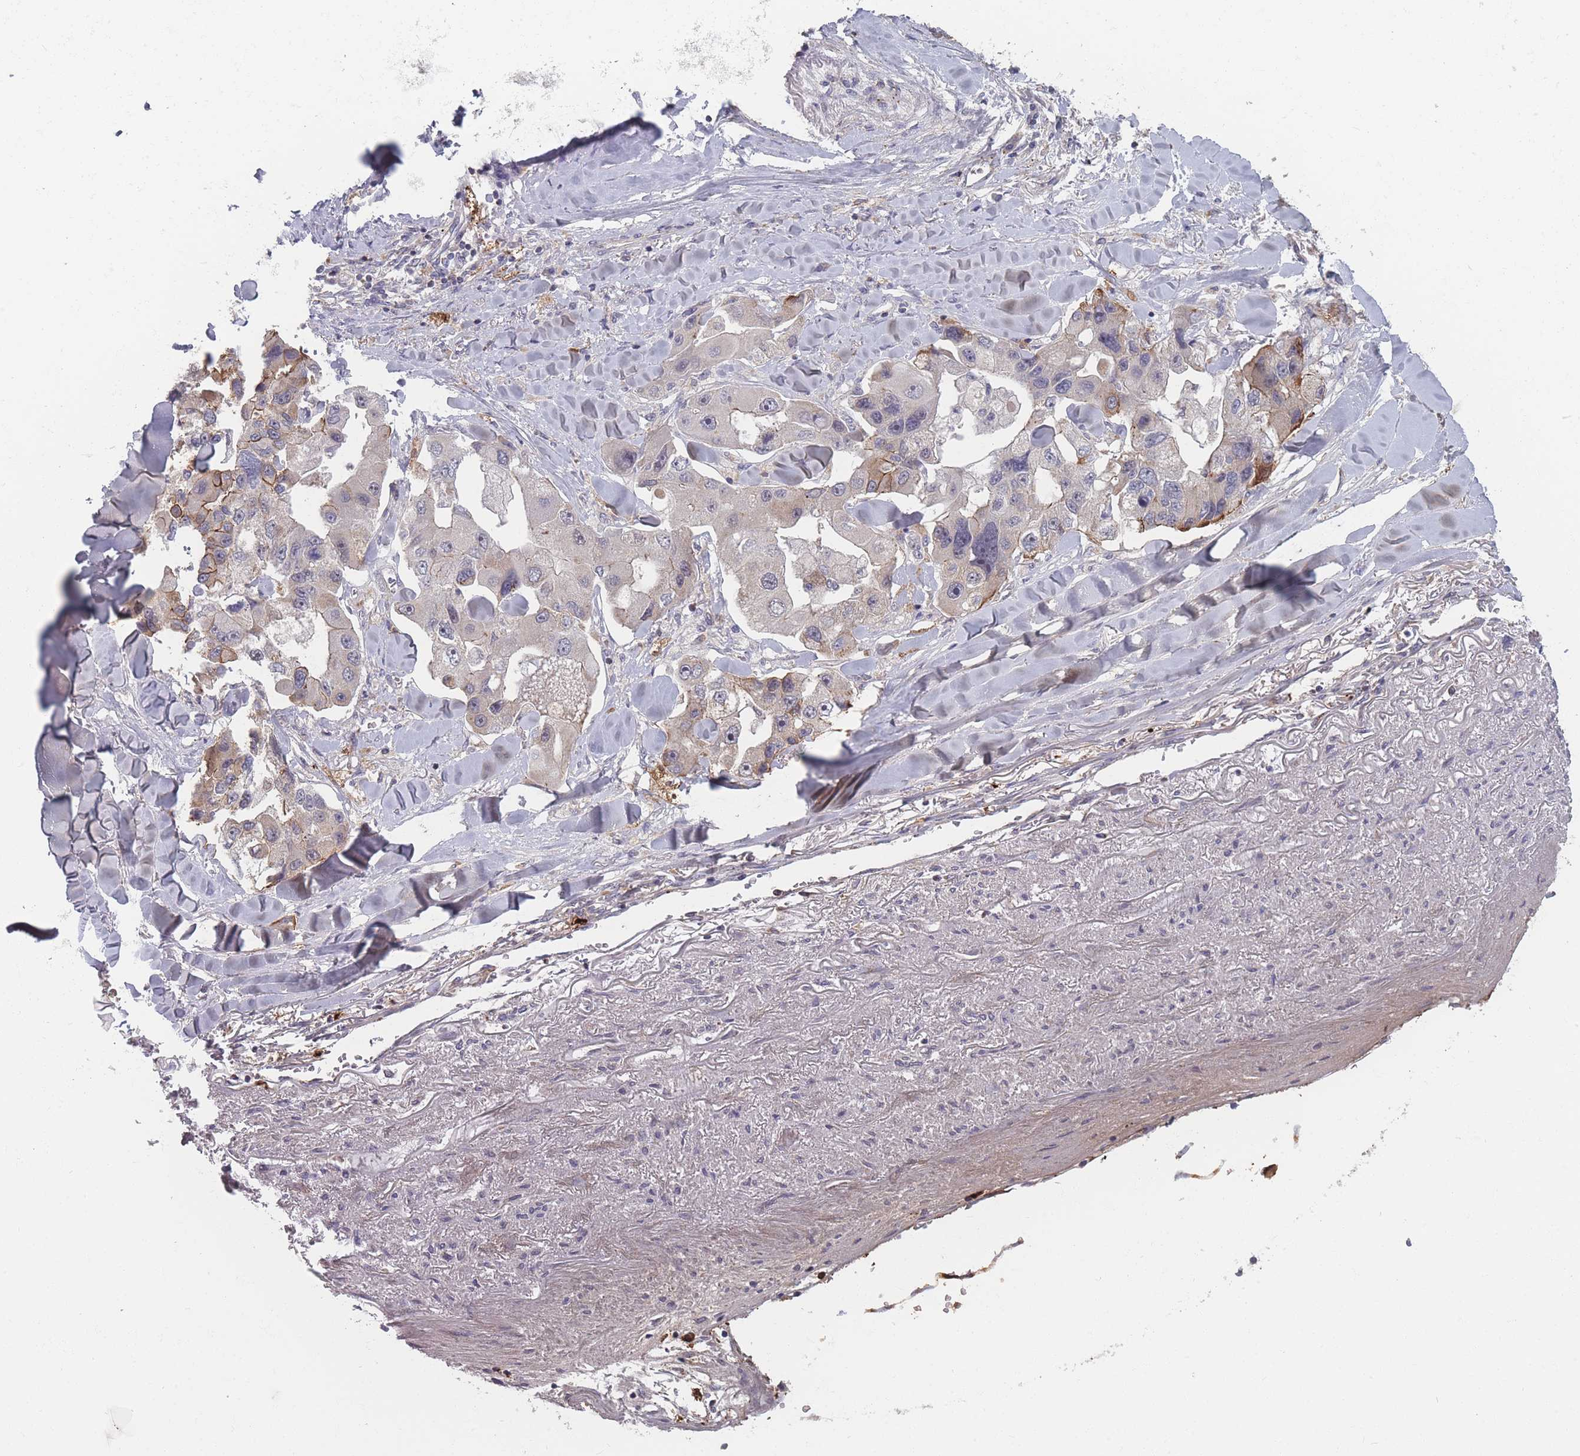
{"staining": {"intensity": "moderate", "quantity": "25%-75%", "location": "cytoplasmic/membranous"}, "tissue": "lung cancer", "cell_type": "Tumor cells", "image_type": "cancer", "snomed": [{"axis": "morphology", "description": "Adenocarcinoma, NOS"}, {"axis": "topography", "description": "Lung"}], "caption": "About 25%-75% of tumor cells in lung cancer demonstrate moderate cytoplasmic/membranous protein staining as visualized by brown immunohistochemical staining.", "gene": "TMEM232", "patient": {"sex": "female", "age": 54}}